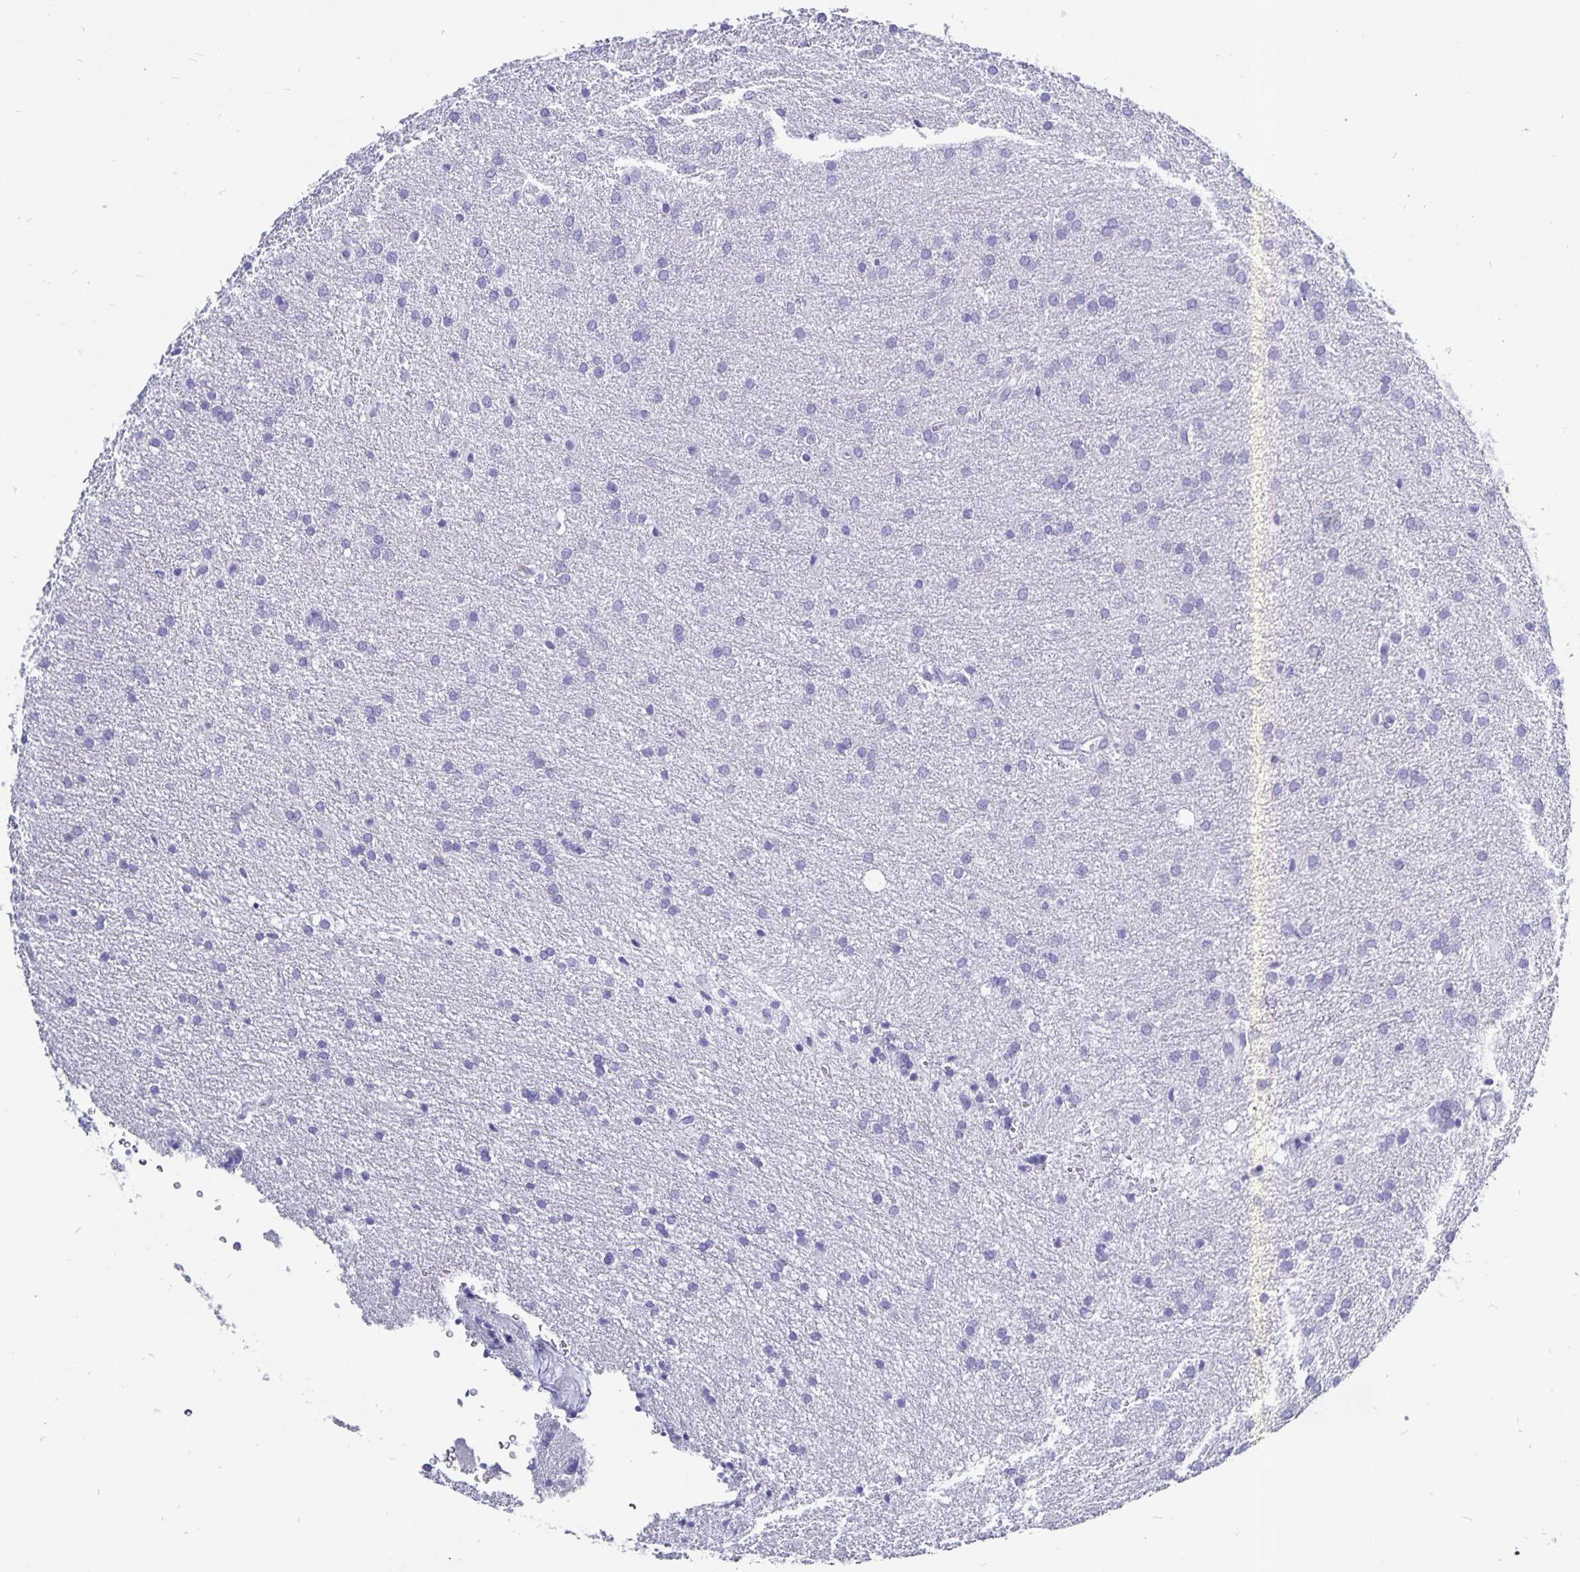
{"staining": {"intensity": "negative", "quantity": "none", "location": "none"}, "tissue": "glioma", "cell_type": "Tumor cells", "image_type": "cancer", "snomed": [{"axis": "morphology", "description": "Glioma, malignant, Low grade"}, {"axis": "topography", "description": "Brain"}], "caption": "Immunohistochemical staining of human glioma demonstrates no significant expression in tumor cells.", "gene": "ODF3B", "patient": {"sex": "female", "age": 32}}